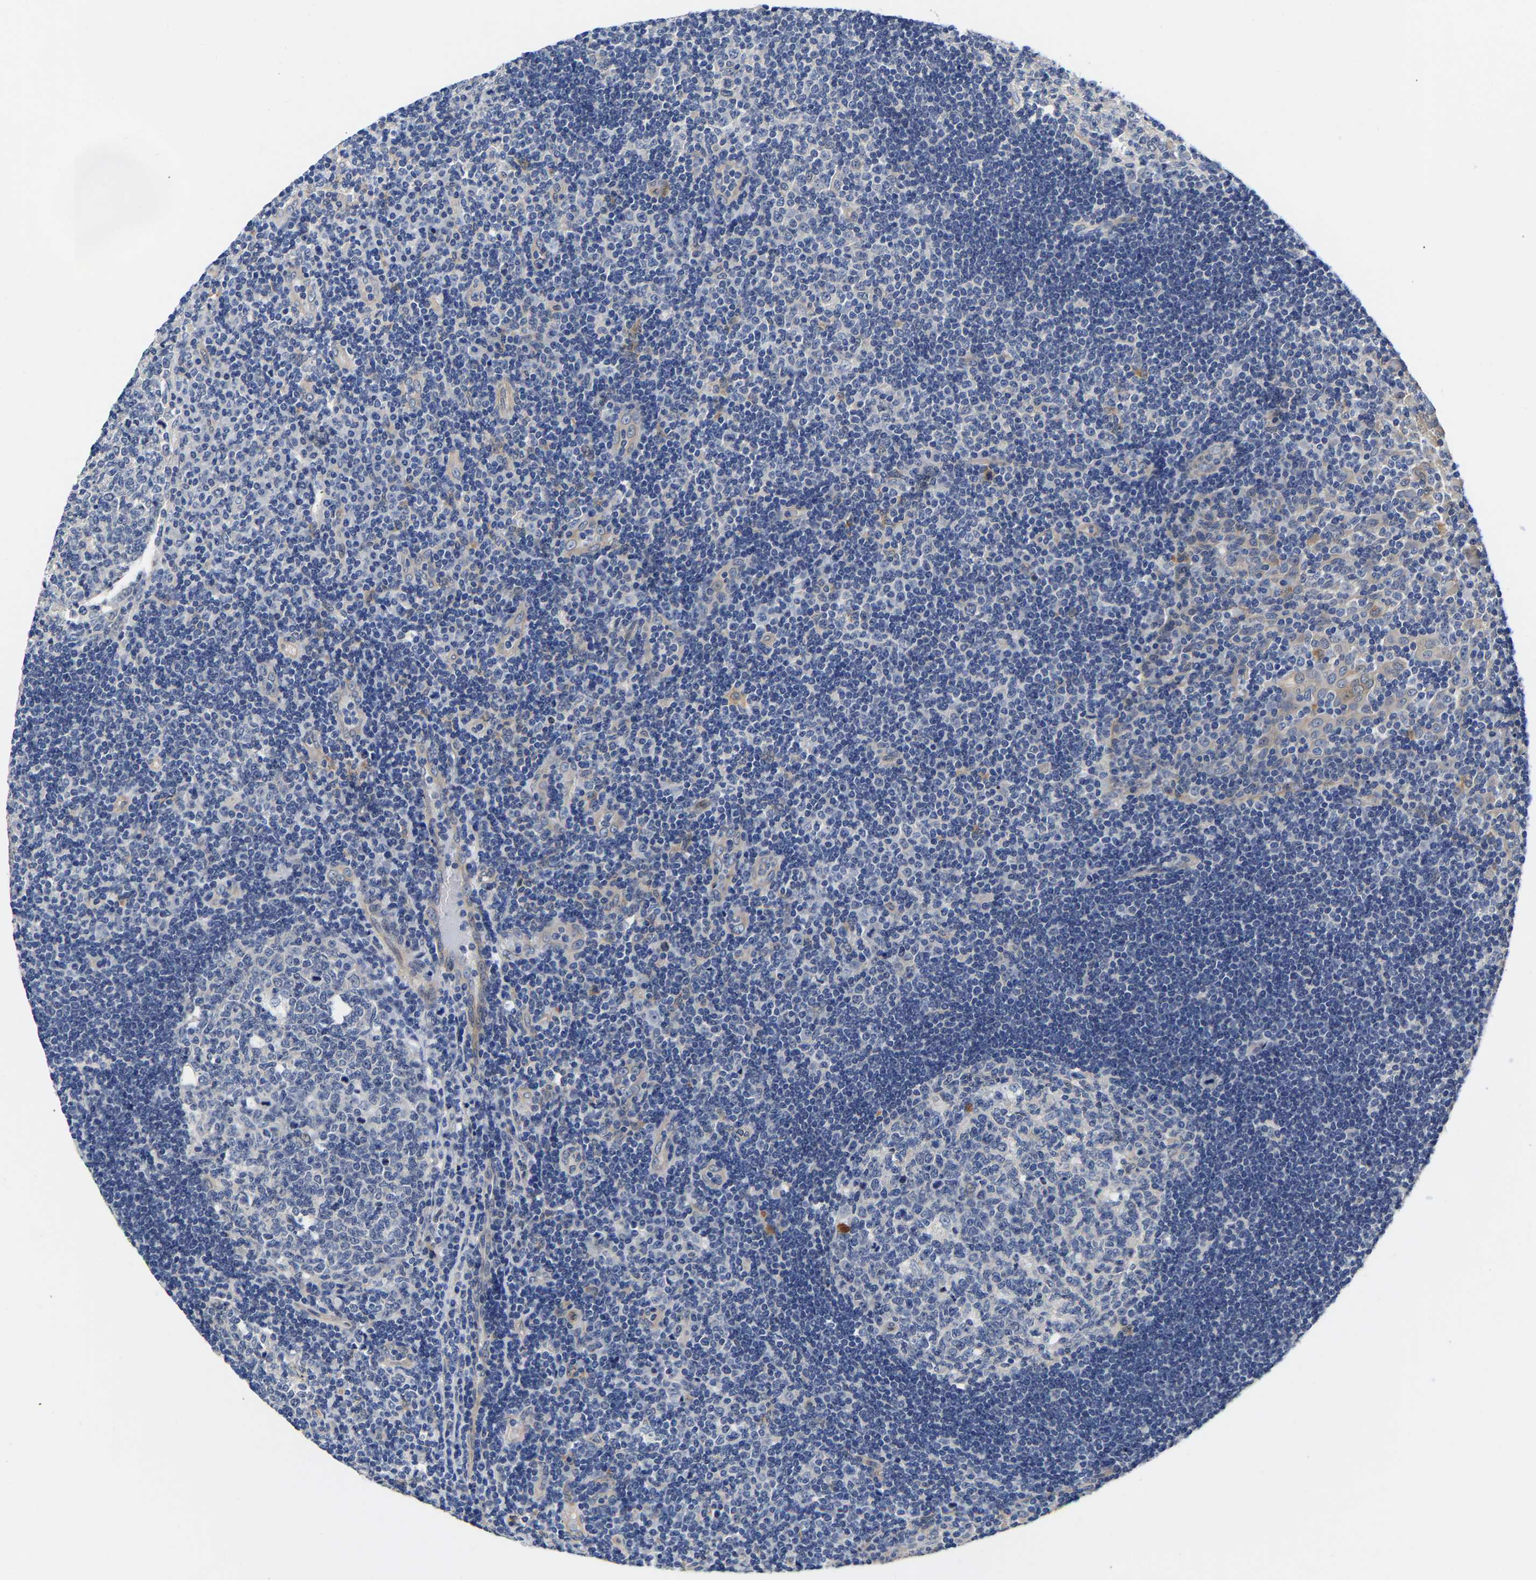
{"staining": {"intensity": "negative", "quantity": "none", "location": "none"}, "tissue": "tonsil", "cell_type": "Germinal center cells", "image_type": "normal", "snomed": [{"axis": "morphology", "description": "Normal tissue, NOS"}, {"axis": "topography", "description": "Tonsil"}], "caption": "A high-resolution micrograph shows immunohistochemistry staining of benign tonsil, which displays no significant staining in germinal center cells.", "gene": "CCDC6", "patient": {"sex": "female", "age": 40}}